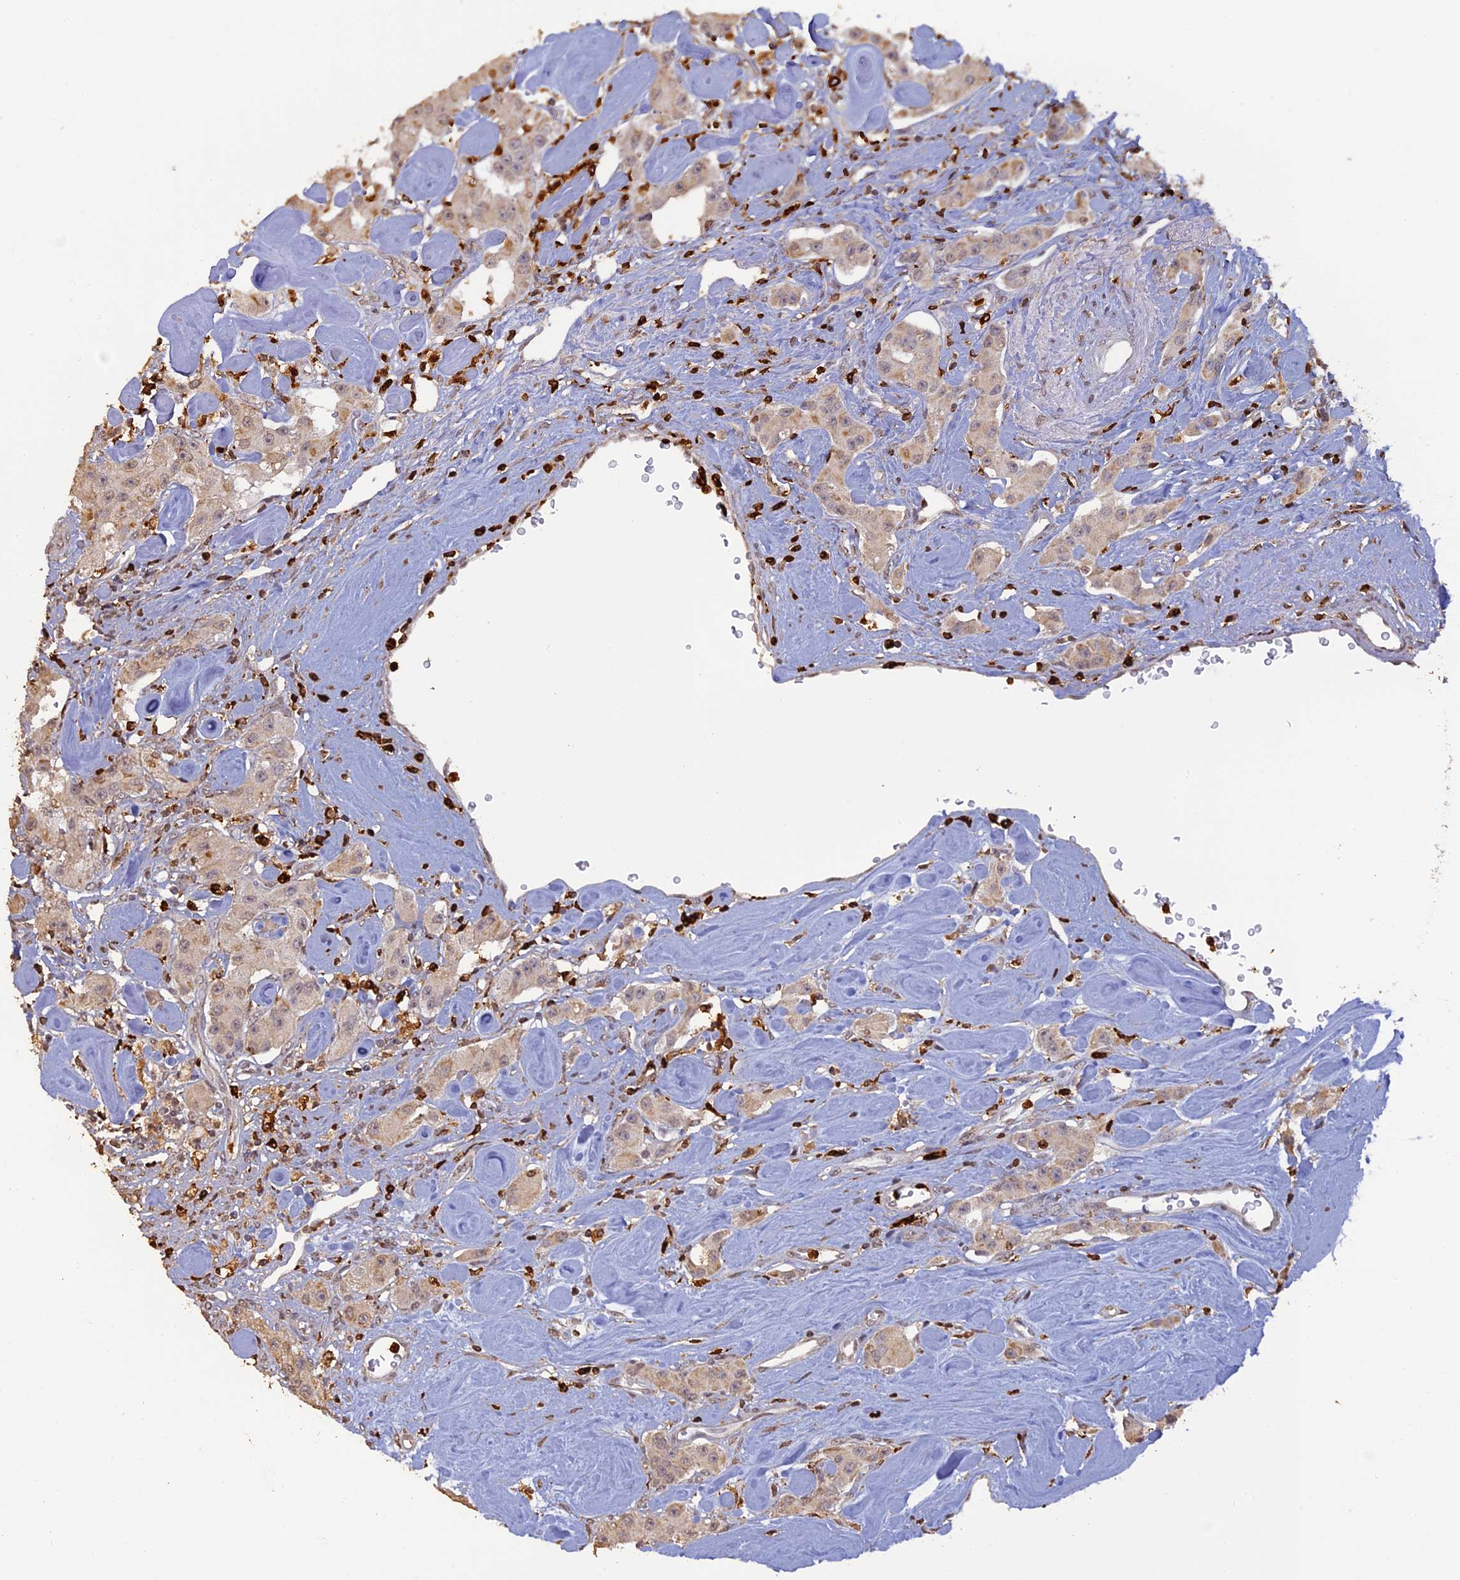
{"staining": {"intensity": "weak", "quantity": "25%-75%", "location": "cytoplasmic/membranous"}, "tissue": "carcinoid", "cell_type": "Tumor cells", "image_type": "cancer", "snomed": [{"axis": "morphology", "description": "Carcinoid, malignant, NOS"}, {"axis": "topography", "description": "Pancreas"}], "caption": "Malignant carcinoid stained for a protein demonstrates weak cytoplasmic/membranous positivity in tumor cells.", "gene": "APOBR", "patient": {"sex": "male", "age": 41}}